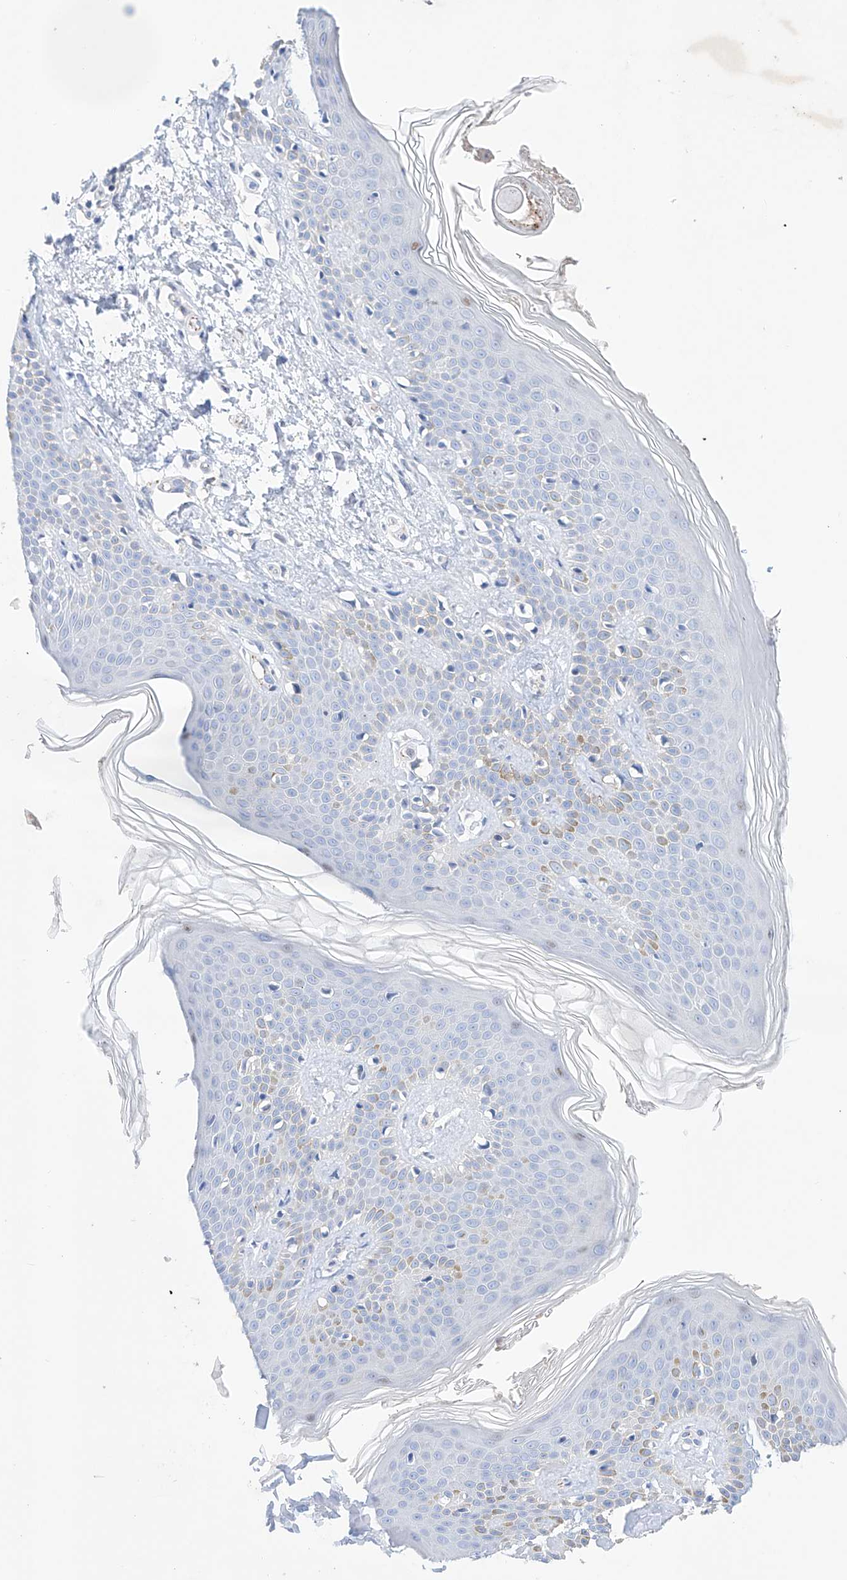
{"staining": {"intensity": "negative", "quantity": "none", "location": "none"}, "tissue": "skin", "cell_type": "Fibroblasts", "image_type": "normal", "snomed": [{"axis": "morphology", "description": "Normal tissue, NOS"}, {"axis": "topography", "description": "Skin"}], "caption": "A high-resolution image shows immunohistochemistry (IHC) staining of benign skin, which shows no significant expression in fibroblasts.", "gene": "ETV7", "patient": {"sex": "male", "age": 37}}